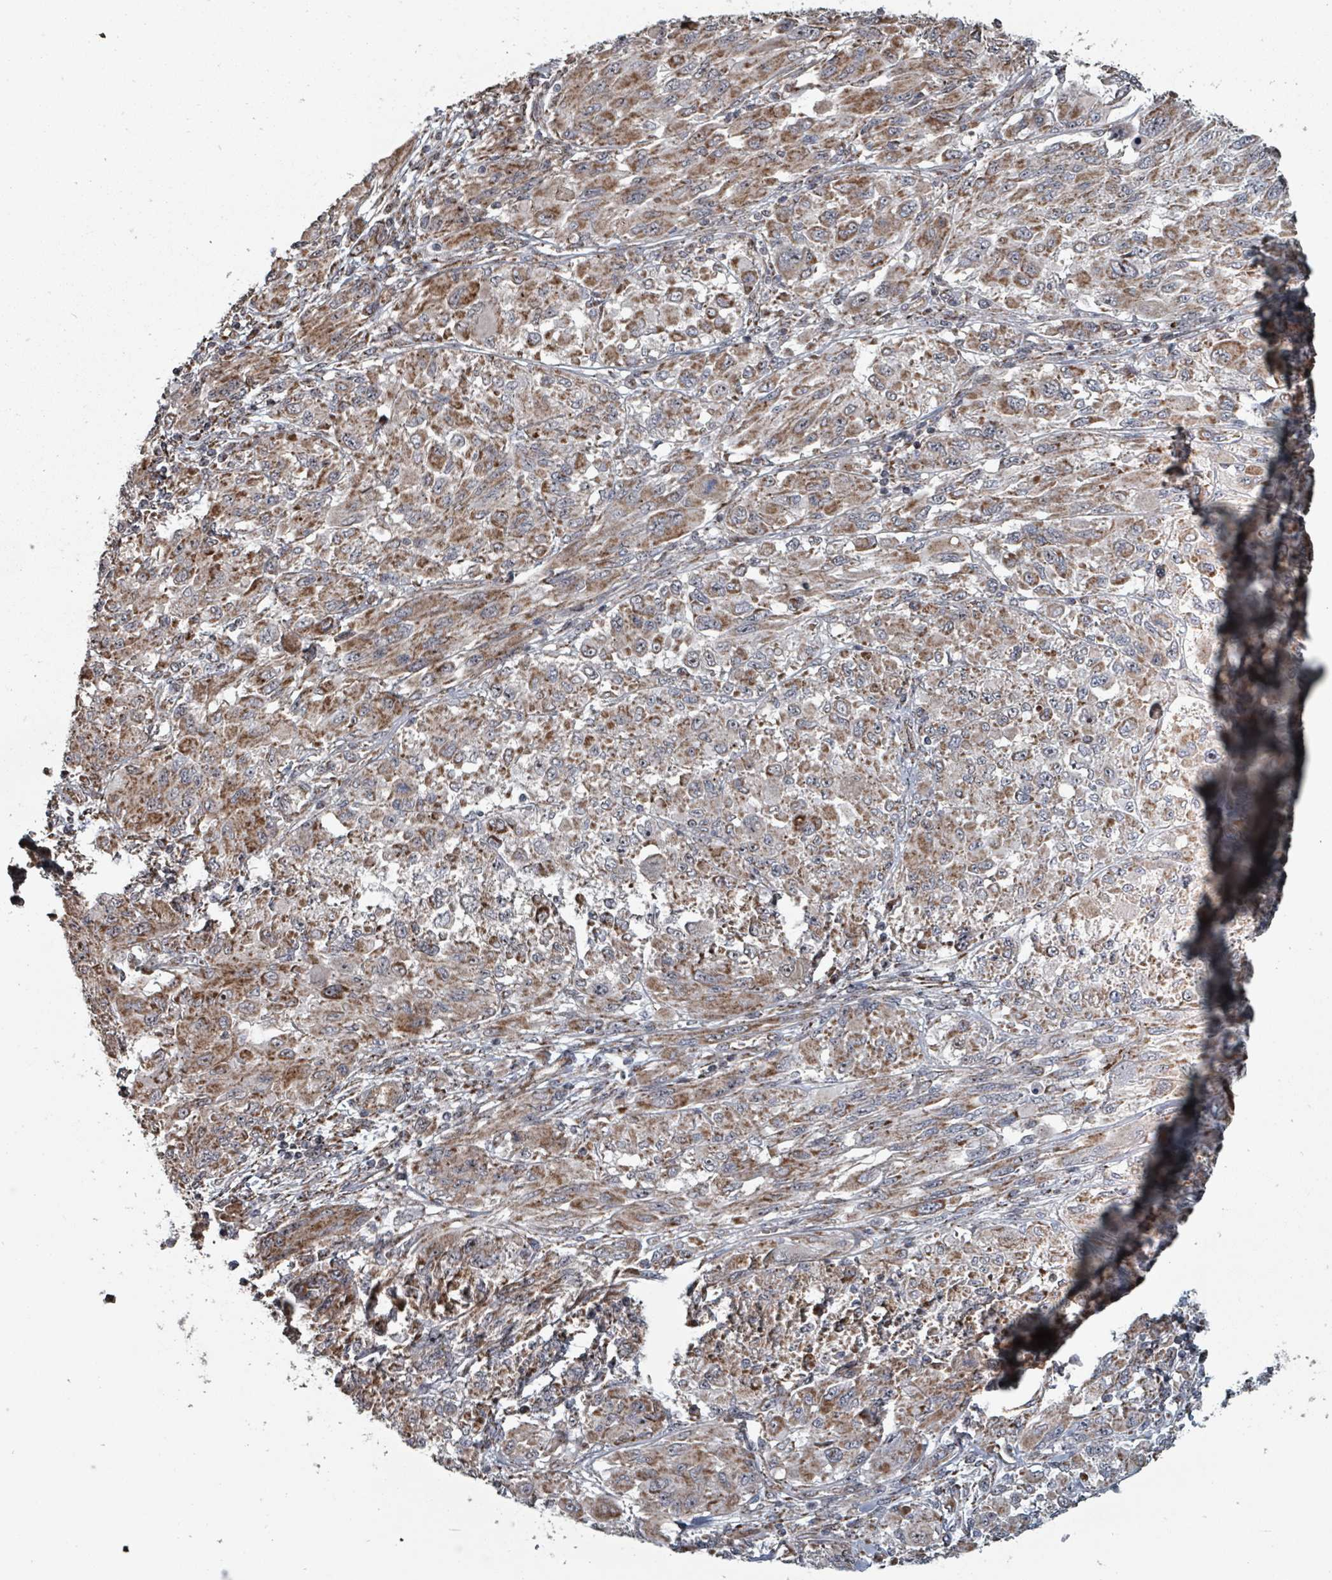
{"staining": {"intensity": "moderate", "quantity": ">75%", "location": "cytoplasmic/membranous"}, "tissue": "melanoma", "cell_type": "Tumor cells", "image_type": "cancer", "snomed": [{"axis": "morphology", "description": "Malignant melanoma, NOS"}, {"axis": "topography", "description": "Skin"}], "caption": "This is a micrograph of IHC staining of malignant melanoma, which shows moderate positivity in the cytoplasmic/membranous of tumor cells.", "gene": "MRPL4", "patient": {"sex": "female", "age": 91}}